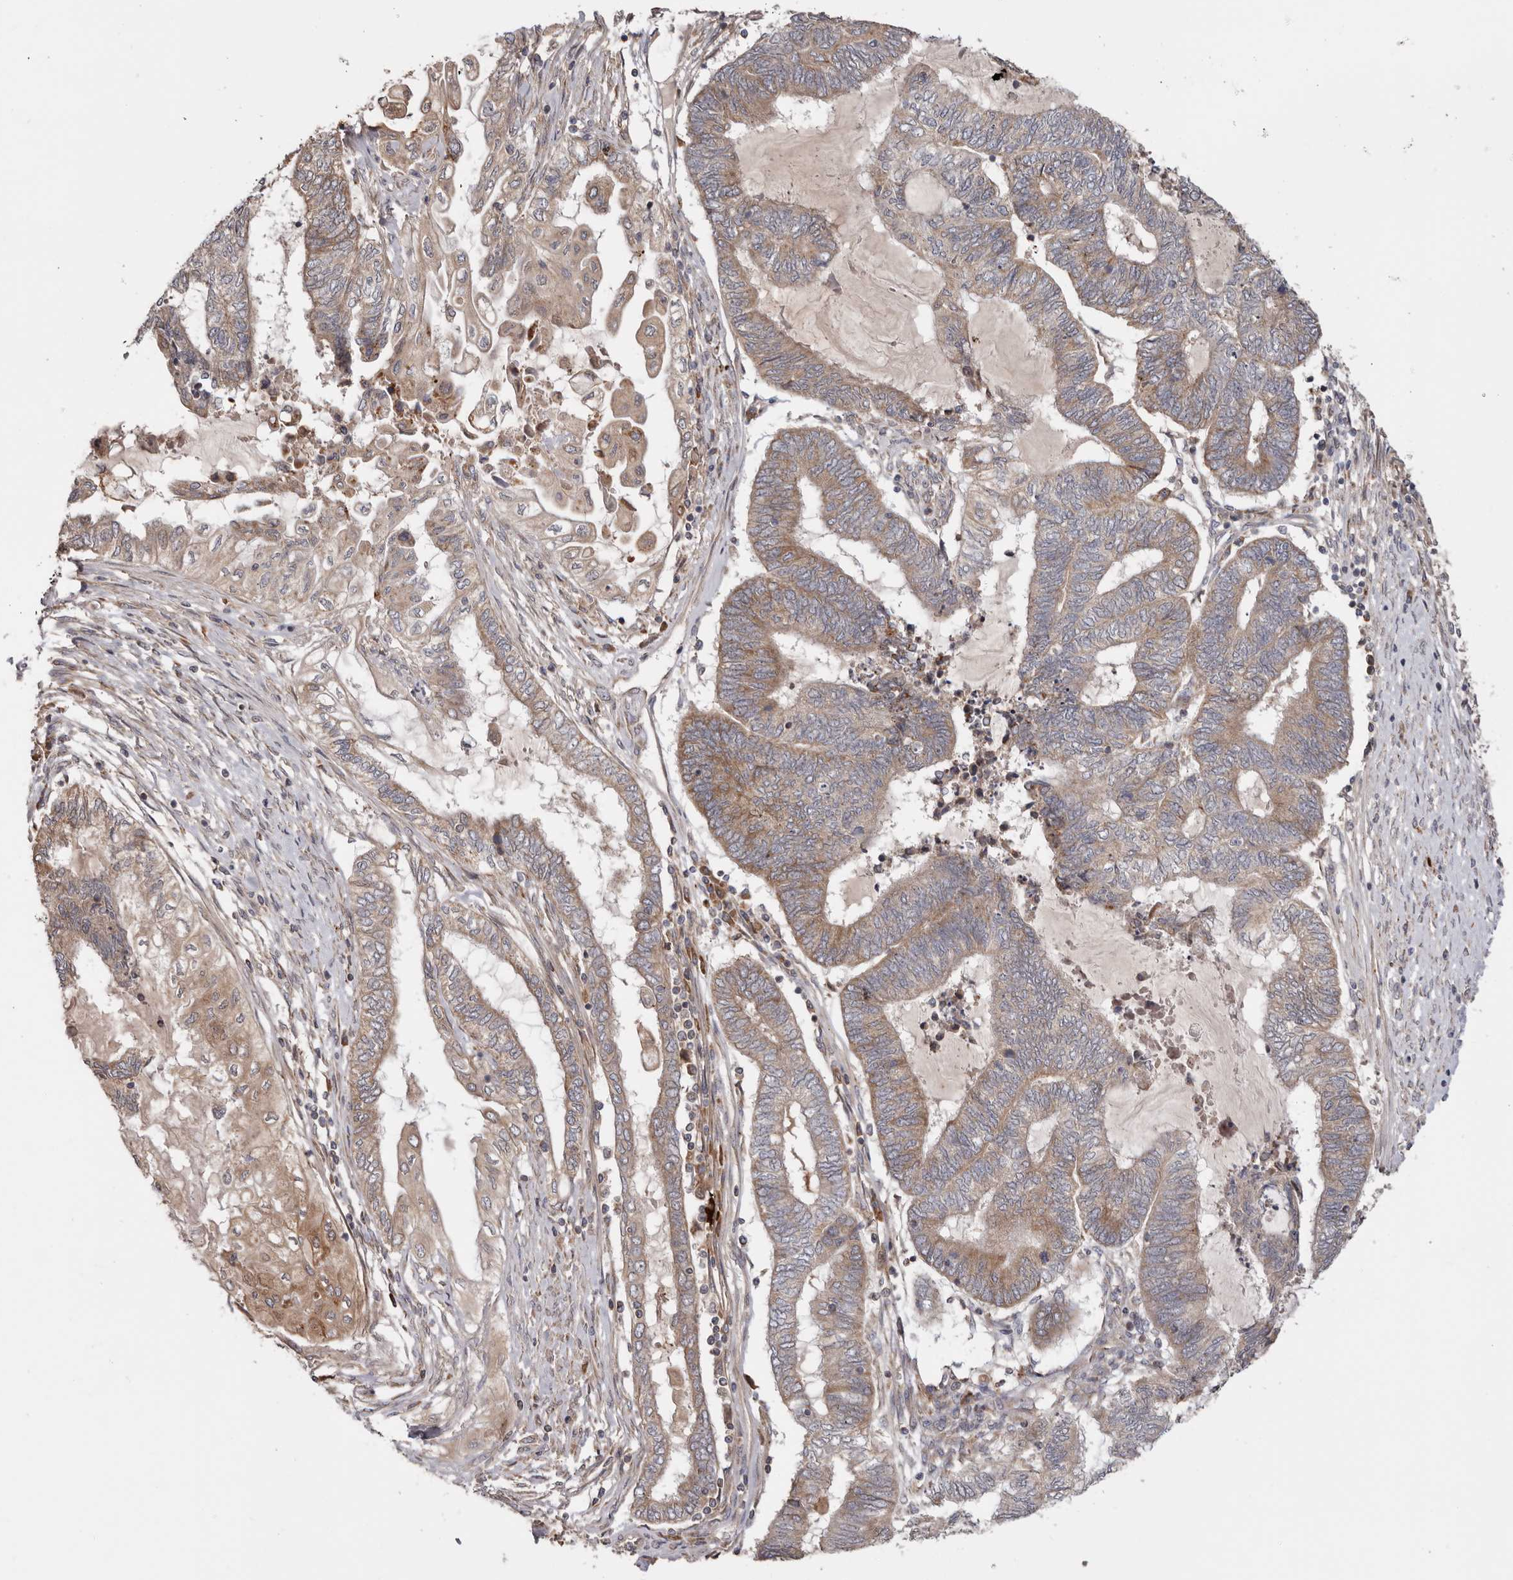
{"staining": {"intensity": "weak", "quantity": ">75%", "location": "cytoplasmic/membranous"}, "tissue": "endometrial cancer", "cell_type": "Tumor cells", "image_type": "cancer", "snomed": [{"axis": "morphology", "description": "Adenocarcinoma, NOS"}, {"axis": "topography", "description": "Uterus"}, {"axis": "topography", "description": "Endometrium"}], "caption": "Endometrial adenocarcinoma was stained to show a protein in brown. There is low levels of weak cytoplasmic/membranous expression in approximately >75% of tumor cells. The staining was performed using DAB (3,3'-diaminobenzidine), with brown indicating positive protein expression. Nuclei are stained blue with hematoxylin.", "gene": "TMUB1", "patient": {"sex": "female", "age": 70}}